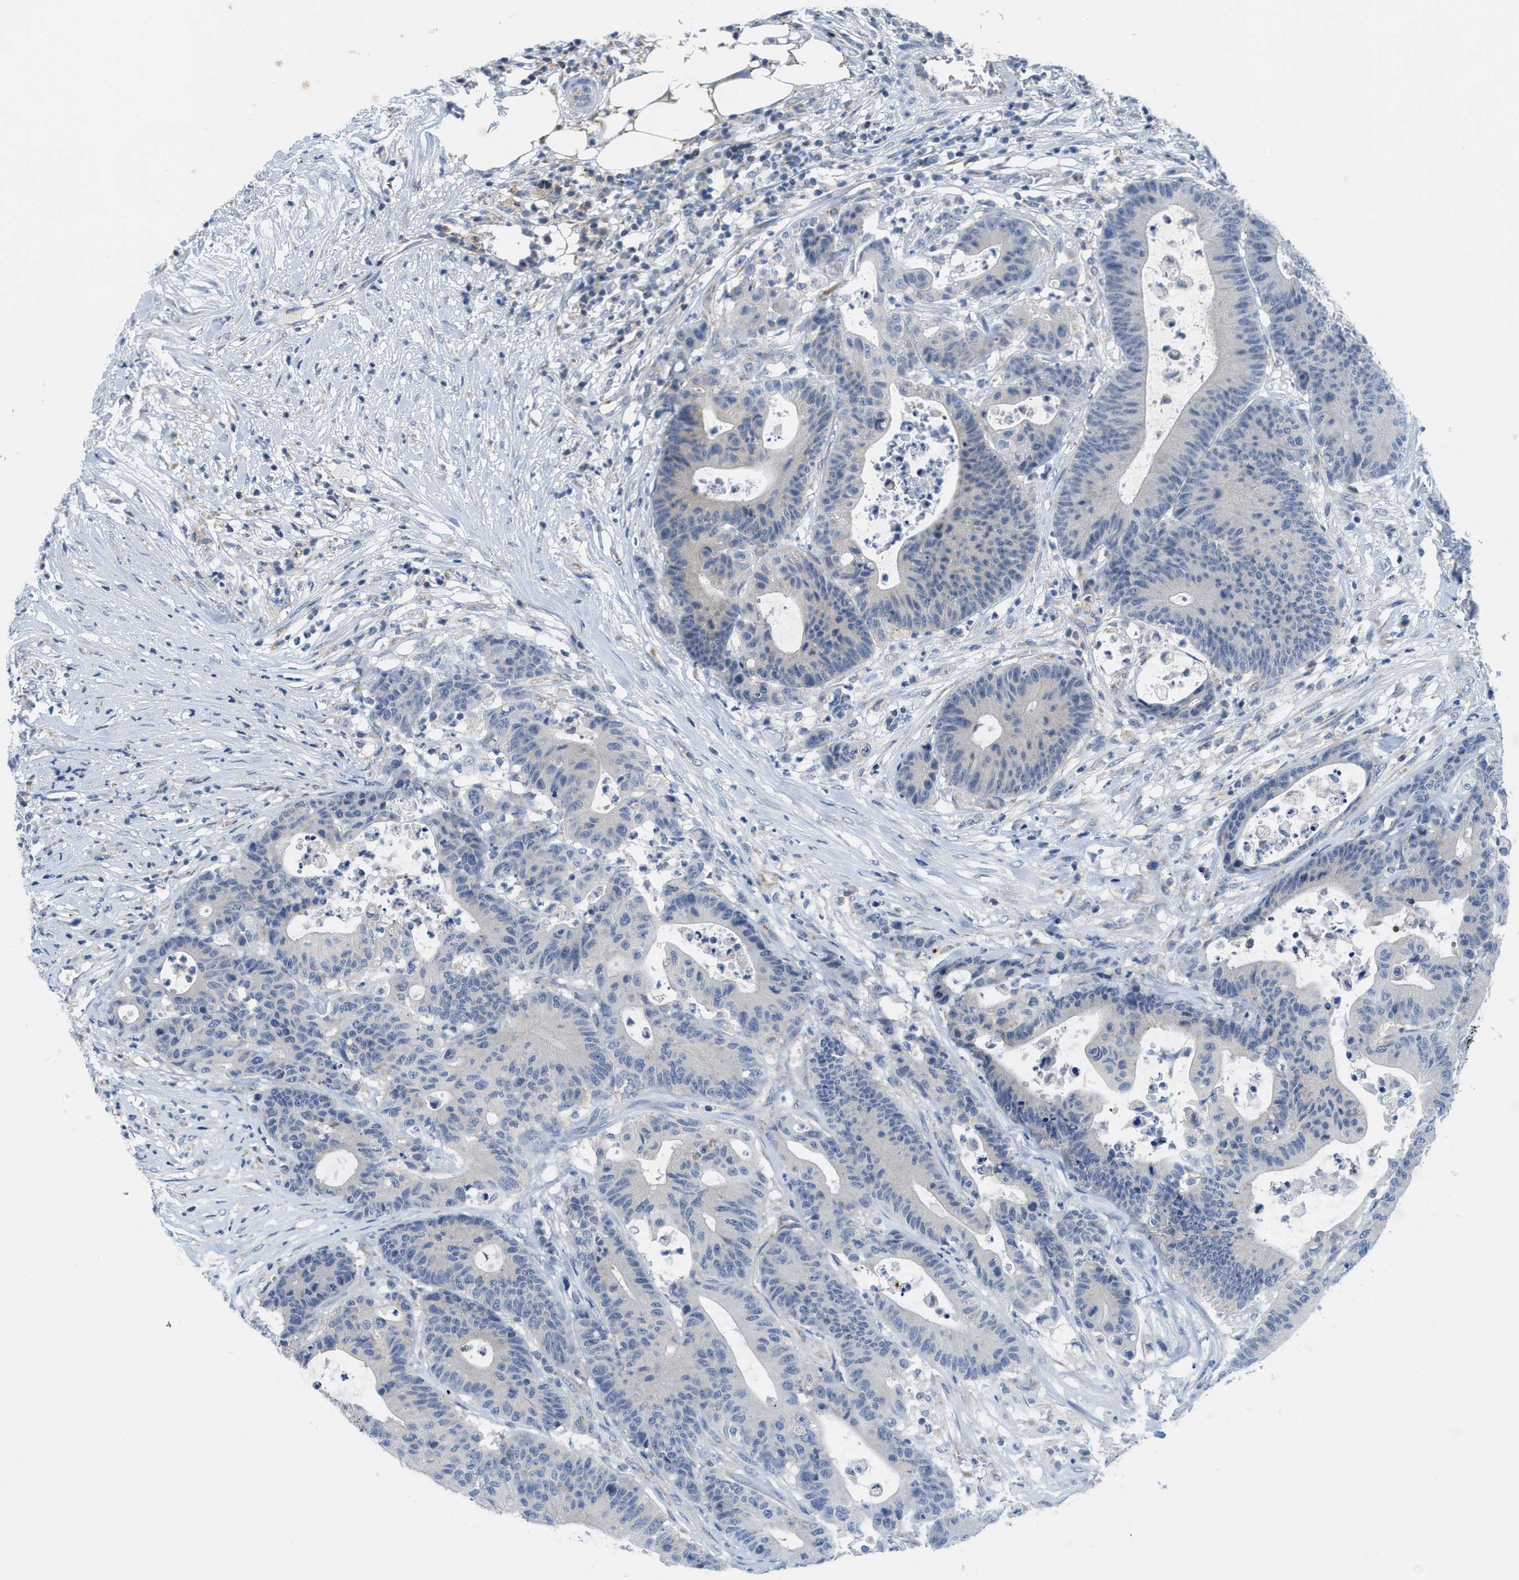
{"staining": {"intensity": "negative", "quantity": "none", "location": "none"}, "tissue": "colorectal cancer", "cell_type": "Tumor cells", "image_type": "cancer", "snomed": [{"axis": "morphology", "description": "Adenocarcinoma, NOS"}, {"axis": "topography", "description": "Colon"}], "caption": "High power microscopy histopathology image of an immunohistochemistry (IHC) image of adenocarcinoma (colorectal), revealing no significant positivity in tumor cells.", "gene": "GATD3", "patient": {"sex": "female", "age": 84}}